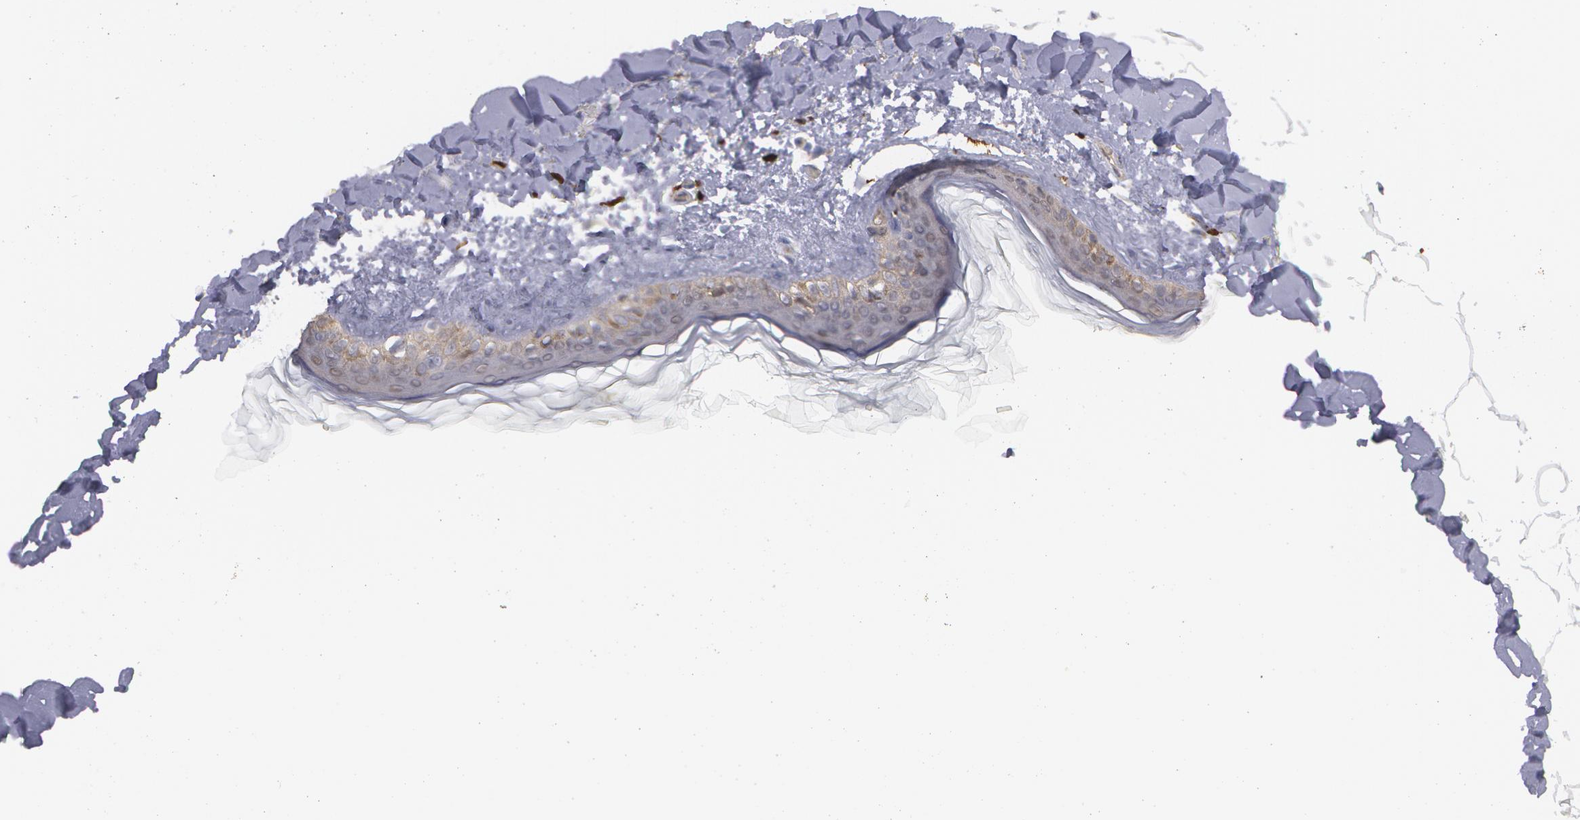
{"staining": {"intensity": "moderate", "quantity": "25%-75%", "location": "cytoplasmic/membranous,nuclear"}, "tissue": "skin", "cell_type": "Fibroblasts", "image_type": "normal", "snomed": [{"axis": "morphology", "description": "Normal tissue, NOS"}, {"axis": "topography", "description": "Skin"}], "caption": "Unremarkable skin exhibits moderate cytoplasmic/membranous,nuclear staining in approximately 25%-75% of fibroblasts (DAB (3,3'-diaminobenzidine) = brown stain, brightfield microscopy at high magnification)..", "gene": "SYK", "patient": {"sex": "female", "age": 56}}